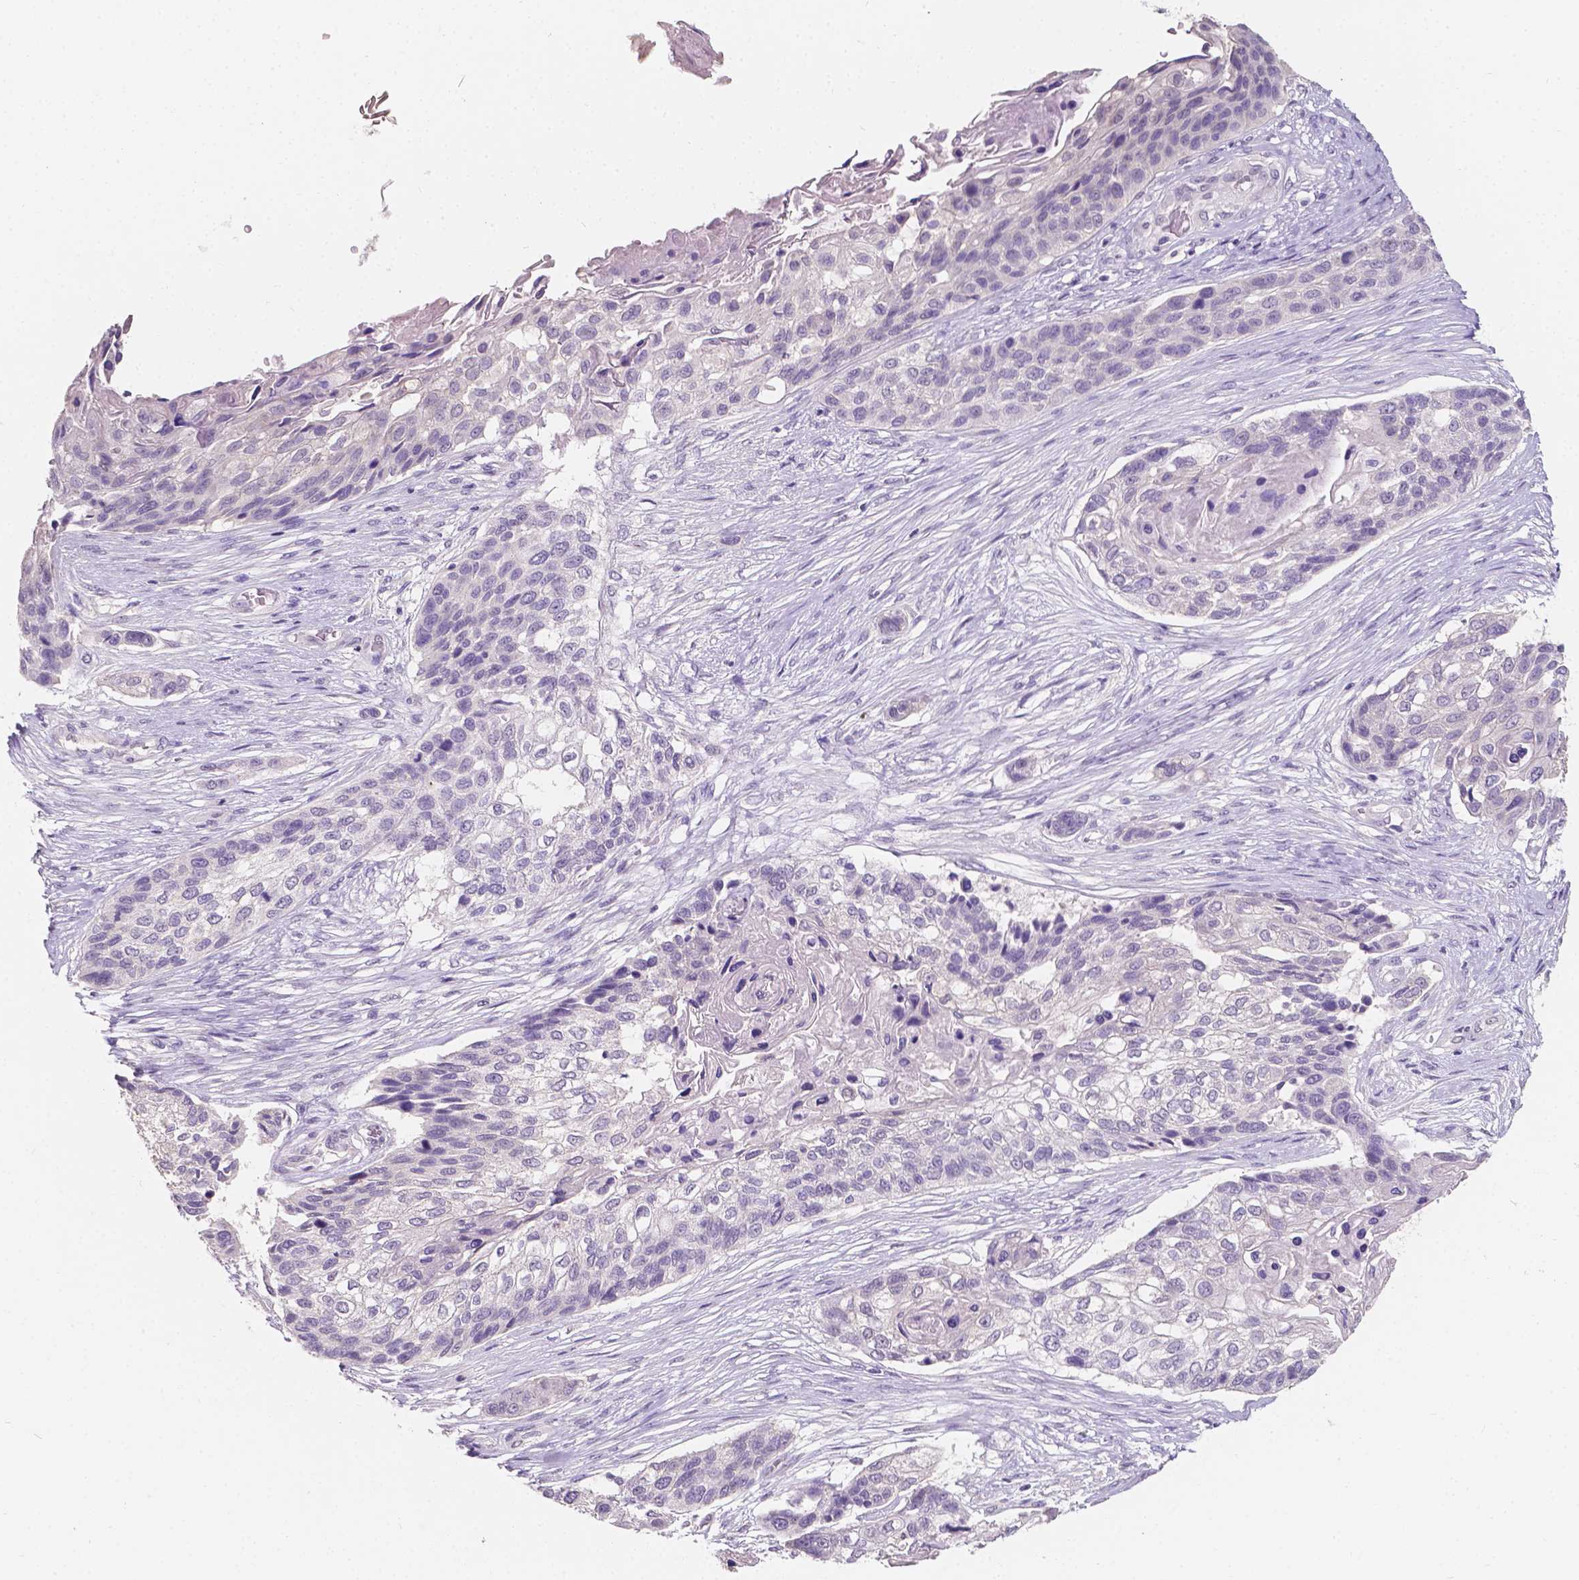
{"staining": {"intensity": "negative", "quantity": "none", "location": "none"}, "tissue": "lung cancer", "cell_type": "Tumor cells", "image_type": "cancer", "snomed": [{"axis": "morphology", "description": "Squamous cell carcinoma, NOS"}, {"axis": "topography", "description": "Lung"}], "caption": "Tumor cells show no significant protein staining in lung cancer.", "gene": "TAL1", "patient": {"sex": "male", "age": 69}}